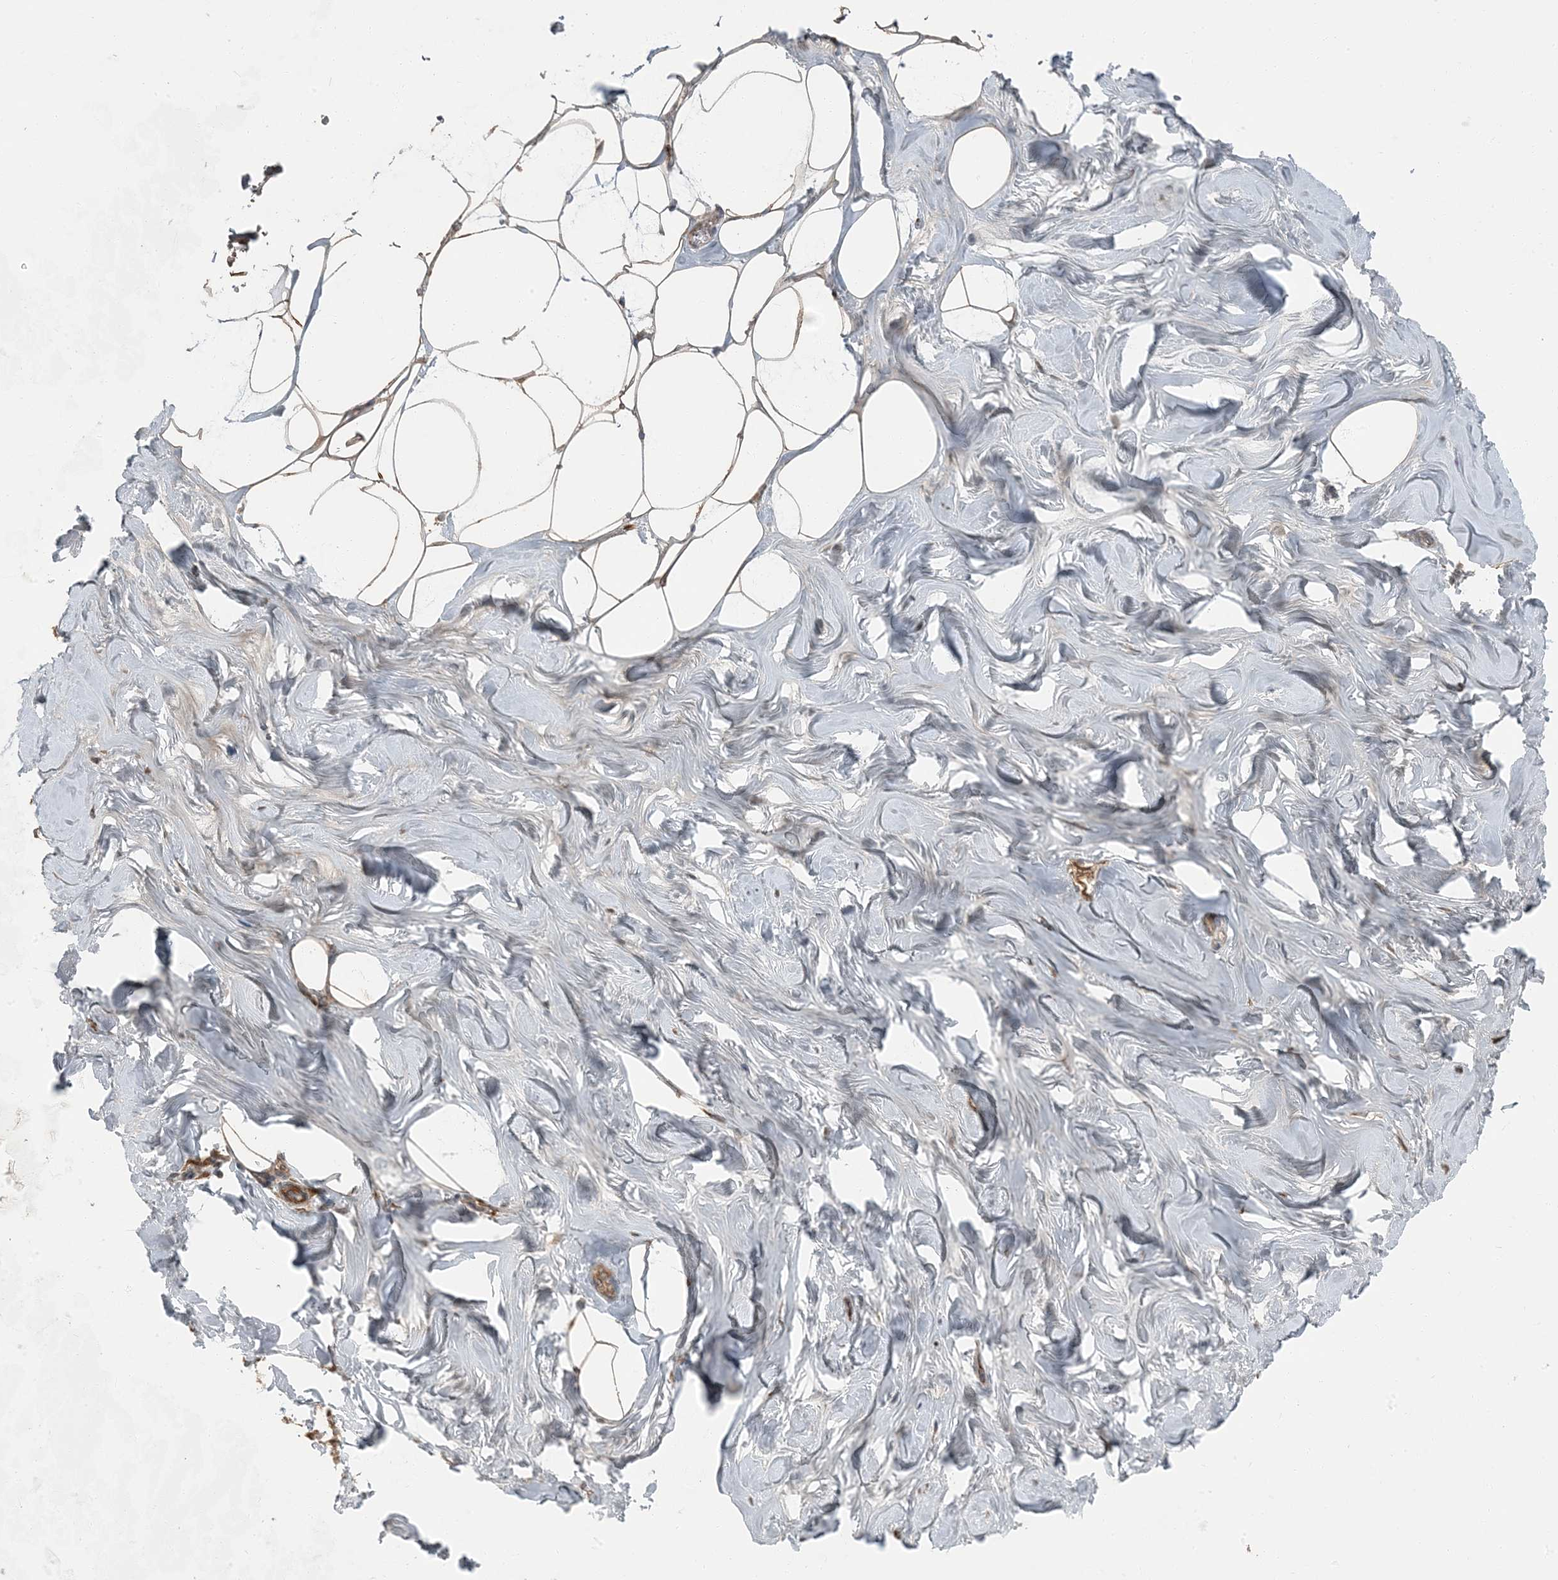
{"staining": {"intensity": "moderate", "quantity": ">75%", "location": "cytoplasmic/membranous"}, "tissue": "adipose tissue", "cell_type": "Adipocytes", "image_type": "normal", "snomed": [{"axis": "morphology", "description": "Normal tissue, NOS"}, {"axis": "morphology", "description": "Fibrosis, NOS"}, {"axis": "topography", "description": "Breast"}, {"axis": "topography", "description": "Adipose tissue"}], "caption": "Protein expression by IHC shows moderate cytoplasmic/membranous positivity in approximately >75% of adipocytes in unremarkable adipose tissue. The protein is shown in brown color, while the nuclei are stained blue.", "gene": "RAB3GAP1", "patient": {"sex": "female", "age": 39}}